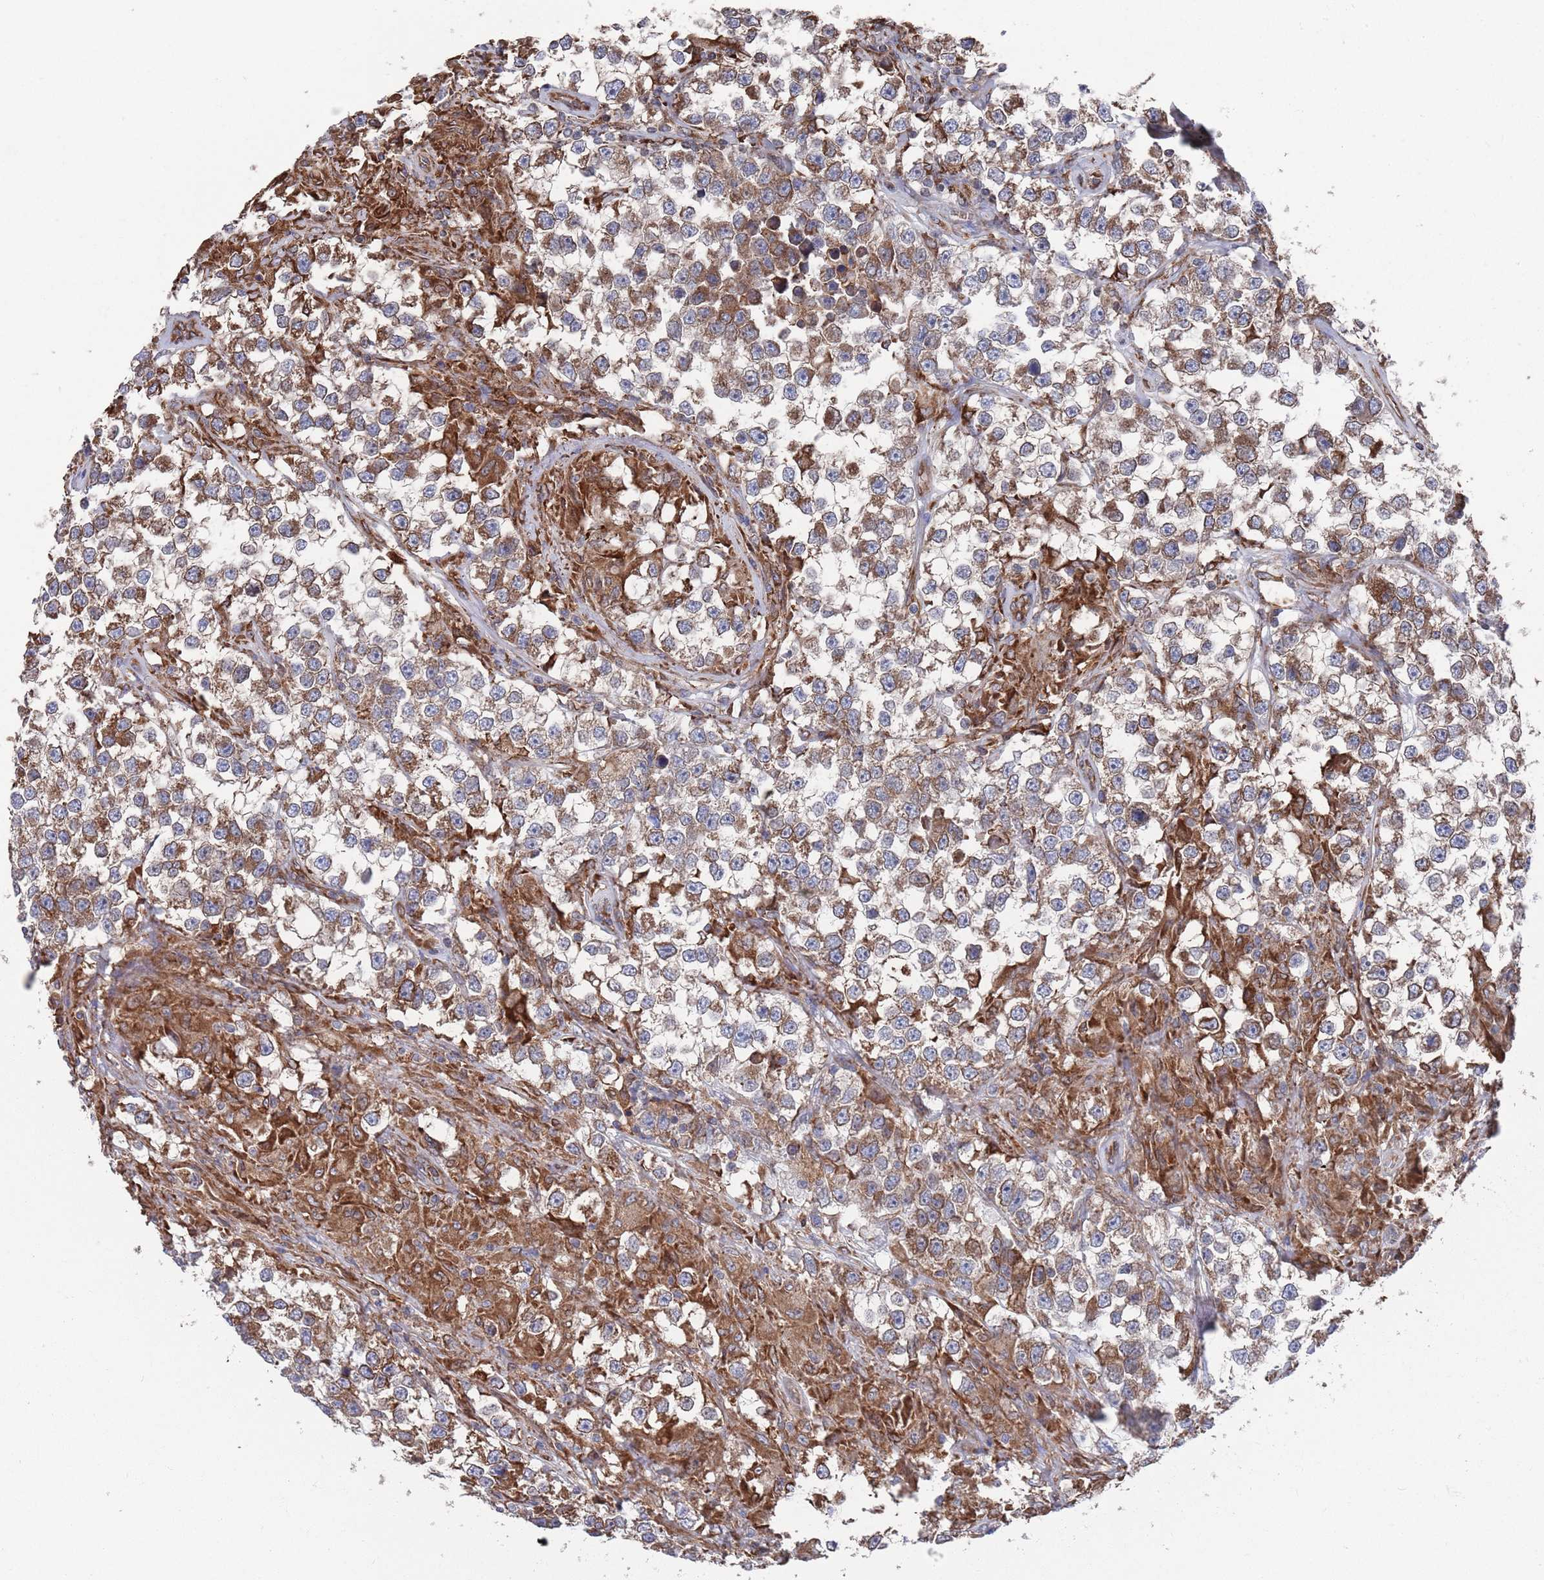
{"staining": {"intensity": "moderate", "quantity": ">75%", "location": "cytoplasmic/membranous"}, "tissue": "testis cancer", "cell_type": "Tumor cells", "image_type": "cancer", "snomed": [{"axis": "morphology", "description": "Seminoma, NOS"}, {"axis": "topography", "description": "Testis"}], "caption": "About >75% of tumor cells in testis cancer (seminoma) demonstrate moderate cytoplasmic/membranous protein staining as visualized by brown immunohistochemical staining.", "gene": "GID8", "patient": {"sex": "male", "age": 46}}